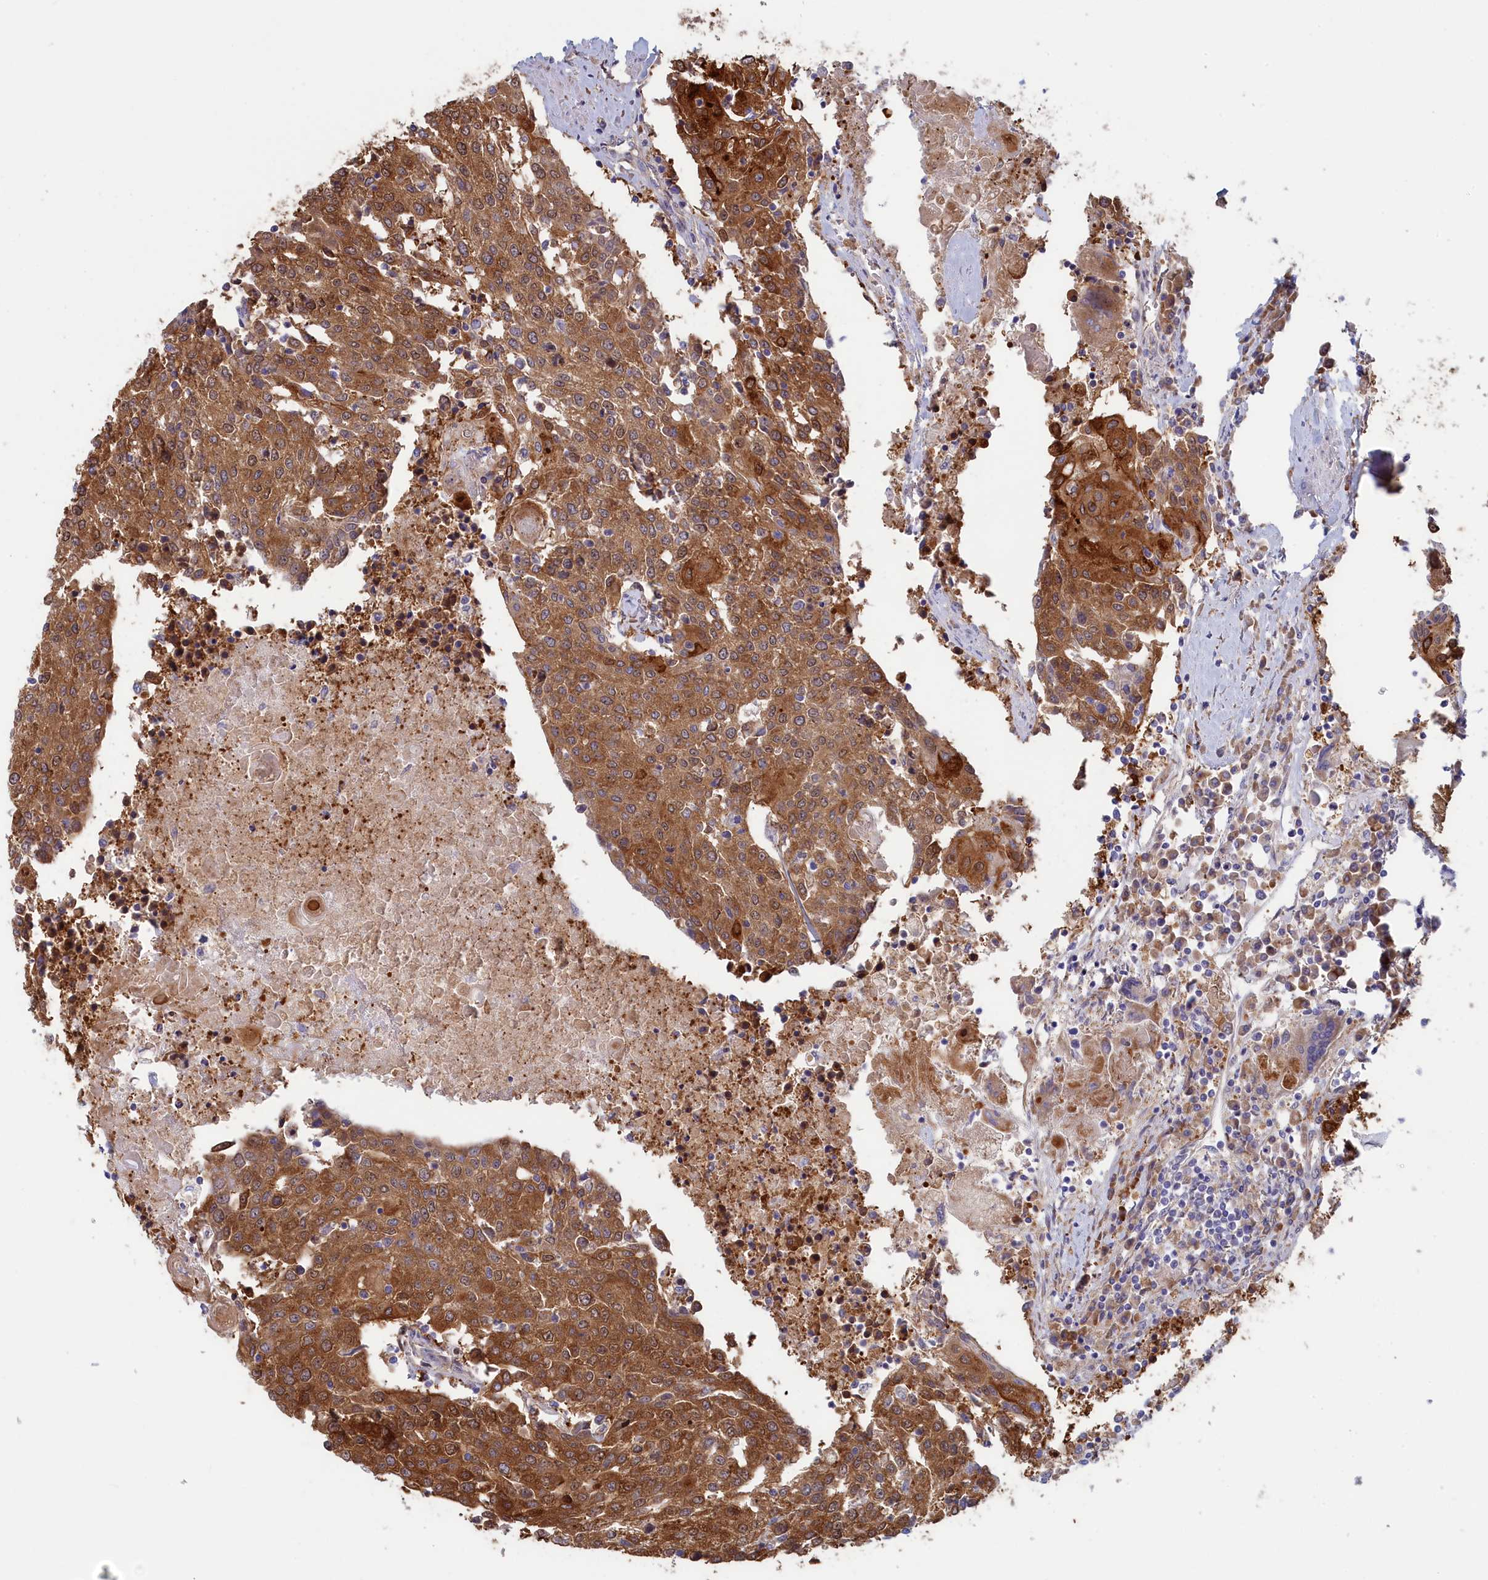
{"staining": {"intensity": "moderate", "quantity": ">75%", "location": "cytoplasmic/membranous"}, "tissue": "urothelial cancer", "cell_type": "Tumor cells", "image_type": "cancer", "snomed": [{"axis": "morphology", "description": "Urothelial carcinoma, High grade"}, {"axis": "topography", "description": "Urinary bladder"}], "caption": "Human urothelial cancer stained for a protein (brown) shows moderate cytoplasmic/membranous positive positivity in approximately >75% of tumor cells.", "gene": "SYNDIG1L", "patient": {"sex": "female", "age": 85}}